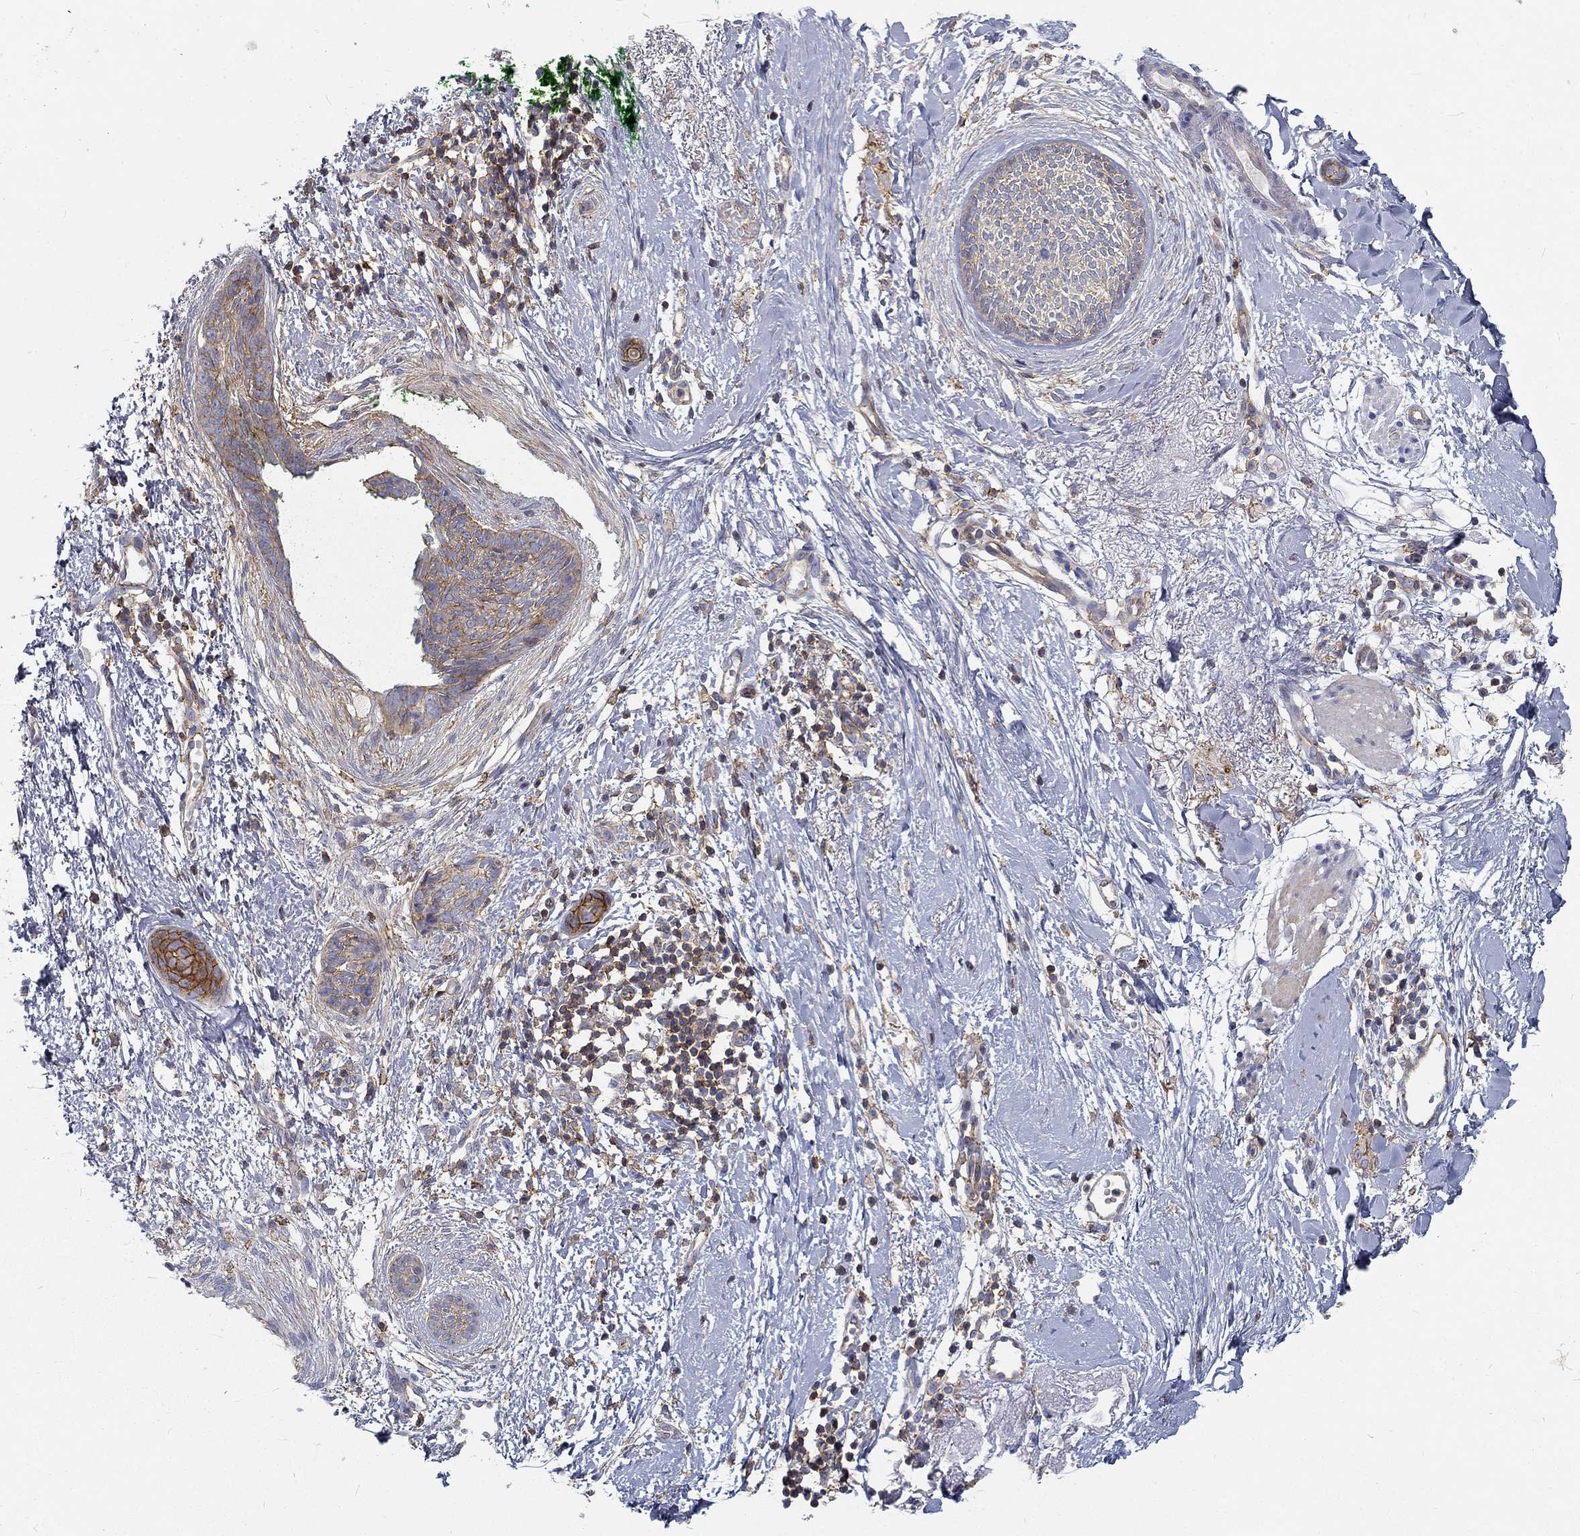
{"staining": {"intensity": "moderate", "quantity": "25%-75%", "location": "cytoplasmic/membranous"}, "tissue": "skin cancer", "cell_type": "Tumor cells", "image_type": "cancer", "snomed": [{"axis": "morphology", "description": "Basal cell carcinoma"}, {"axis": "topography", "description": "Skin"}], "caption": "Moderate cytoplasmic/membranous protein expression is present in about 25%-75% of tumor cells in skin cancer. The protein of interest is shown in brown color, while the nuclei are stained blue.", "gene": "MTMR11", "patient": {"sex": "female", "age": 65}}